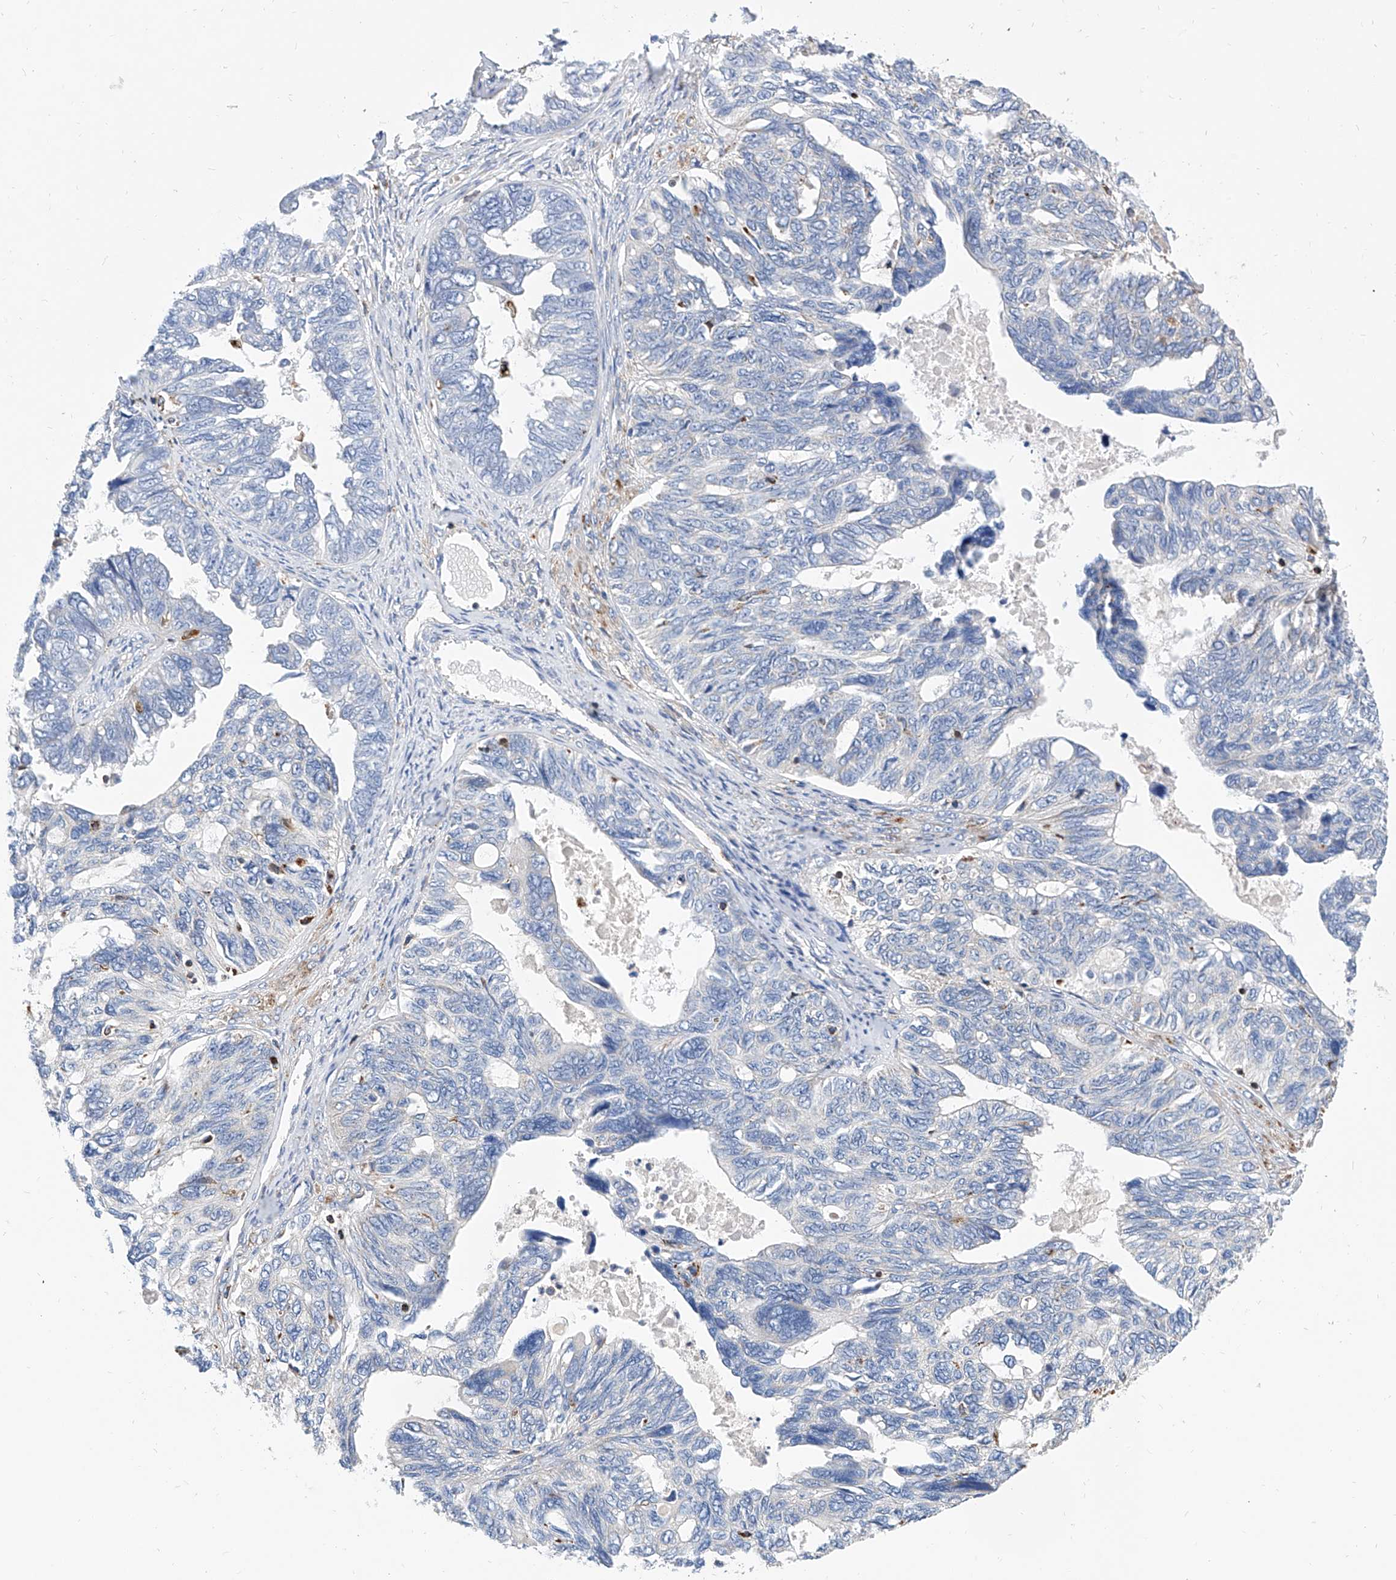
{"staining": {"intensity": "negative", "quantity": "none", "location": "none"}, "tissue": "ovarian cancer", "cell_type": "Tumor cells", "image_type": "cancer", "snomed": [{"axis": "morphology", "description": "Cystadenocarcinoma, serous, NOS"}, {"axis": "topography", "description": "Ovary"}], "caption": "DAB immunohistochemical staining of ovarian serous cystadenocarcinoma displays no significant positivity in tumor cells. (Brightfield microscopy of DAB (3,3'-diaminobenzidine) IHC at high magnification).", "gene": "CPNE5", "patient": {"sex": "female", "age": 79}}